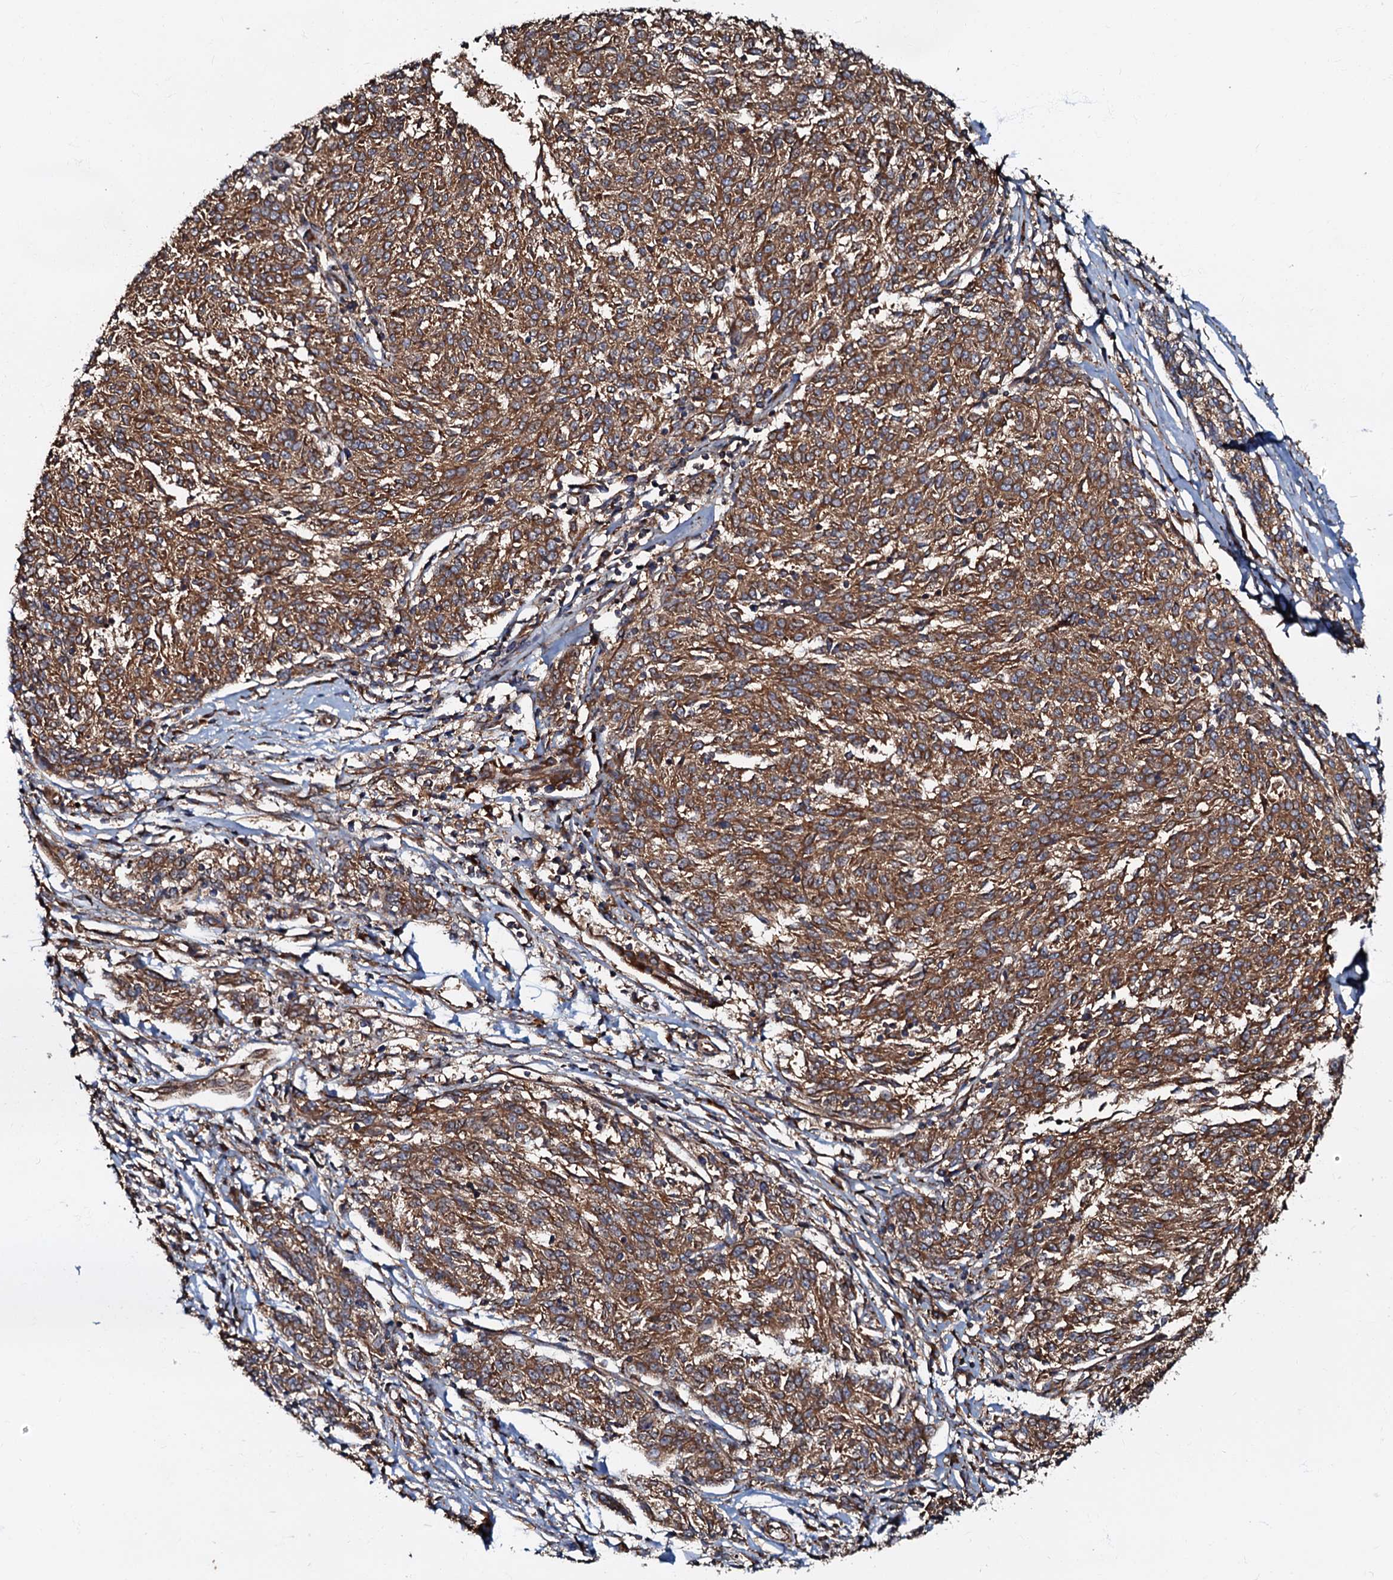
{"staining": {"intensity": "strong", "quantity": ">75%", "location": "cytoplasmic/membranous"}, "tissue": "melanoma", "cell_type": "Tumor cells", "image_type": "cancer", "snomed": [{"axis": "morphology", "description": "Malignant melanoma, NOS"}, {"axis": "topography", "description": "Skin"}], "caption": "Protein analysis of malignant melanoma tissue exhibits strong cytoplasmic/membranous staining in approximately >75% of tumor cells.", "gene": "BLOC1S6", "patient": {"sex": "female", "age": 72}}